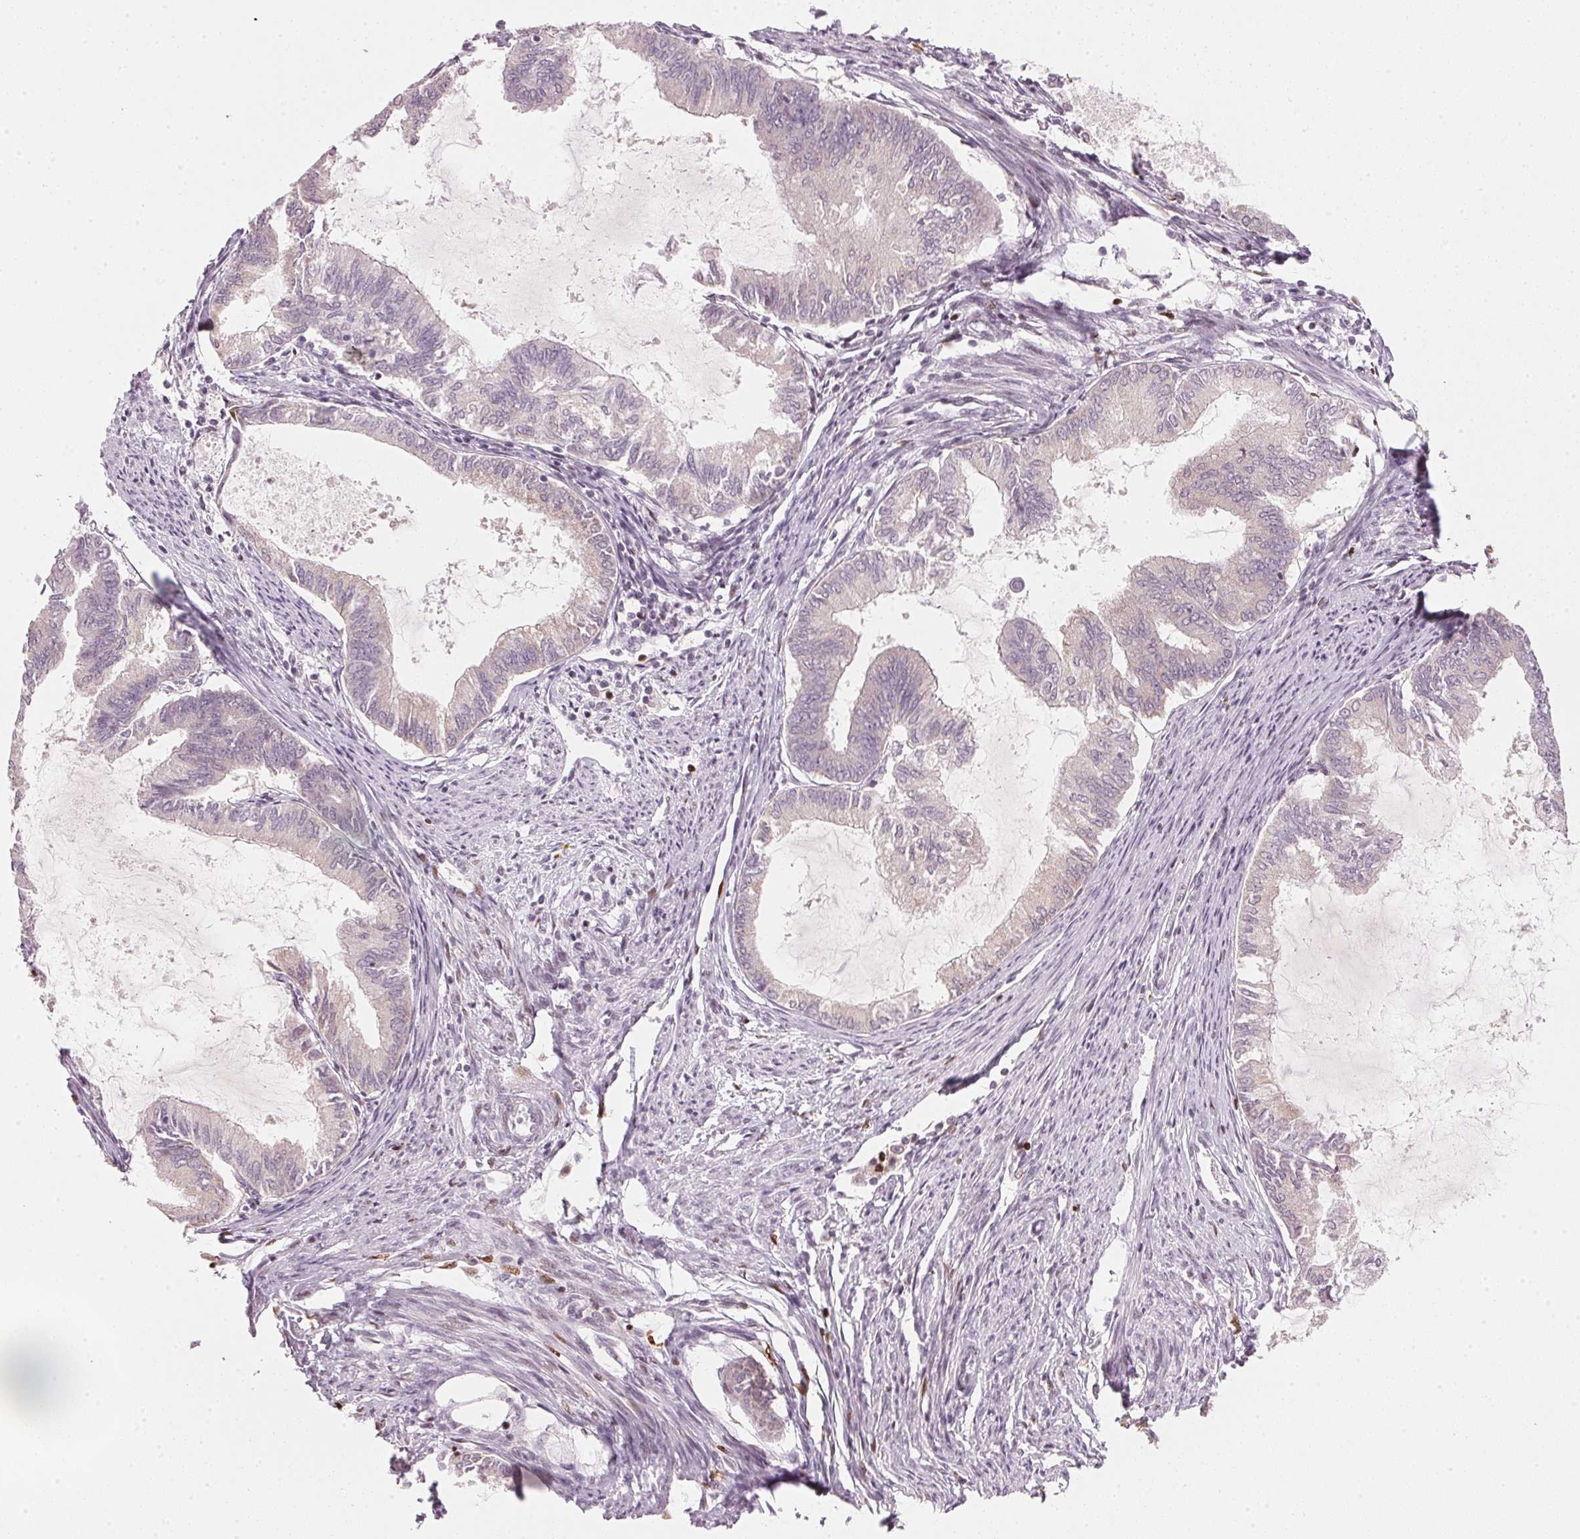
{"staining": {"intensity": "weak", "quantity": "<25%", "location": "cytoplasmic/membranous"}, "tissue": "endometrial cancer", "cell_type": "Tumor cells", "image_type": "cancer", "snomed": [{"axis": "morphology", "description": "Adenocarcinoma, NOS"}, {"axis": "topography", "description": "Endometrium"}], "caption": "A high-resolution histopathology image shows immunohistochemistry staining of endometrial cancer, which demonstrates no significant staining in tumor cells. (IHC, brightfield microscopy, high magnification).", "gene": "SFRP4", "patient": {"sex": "female", "age": 86}}